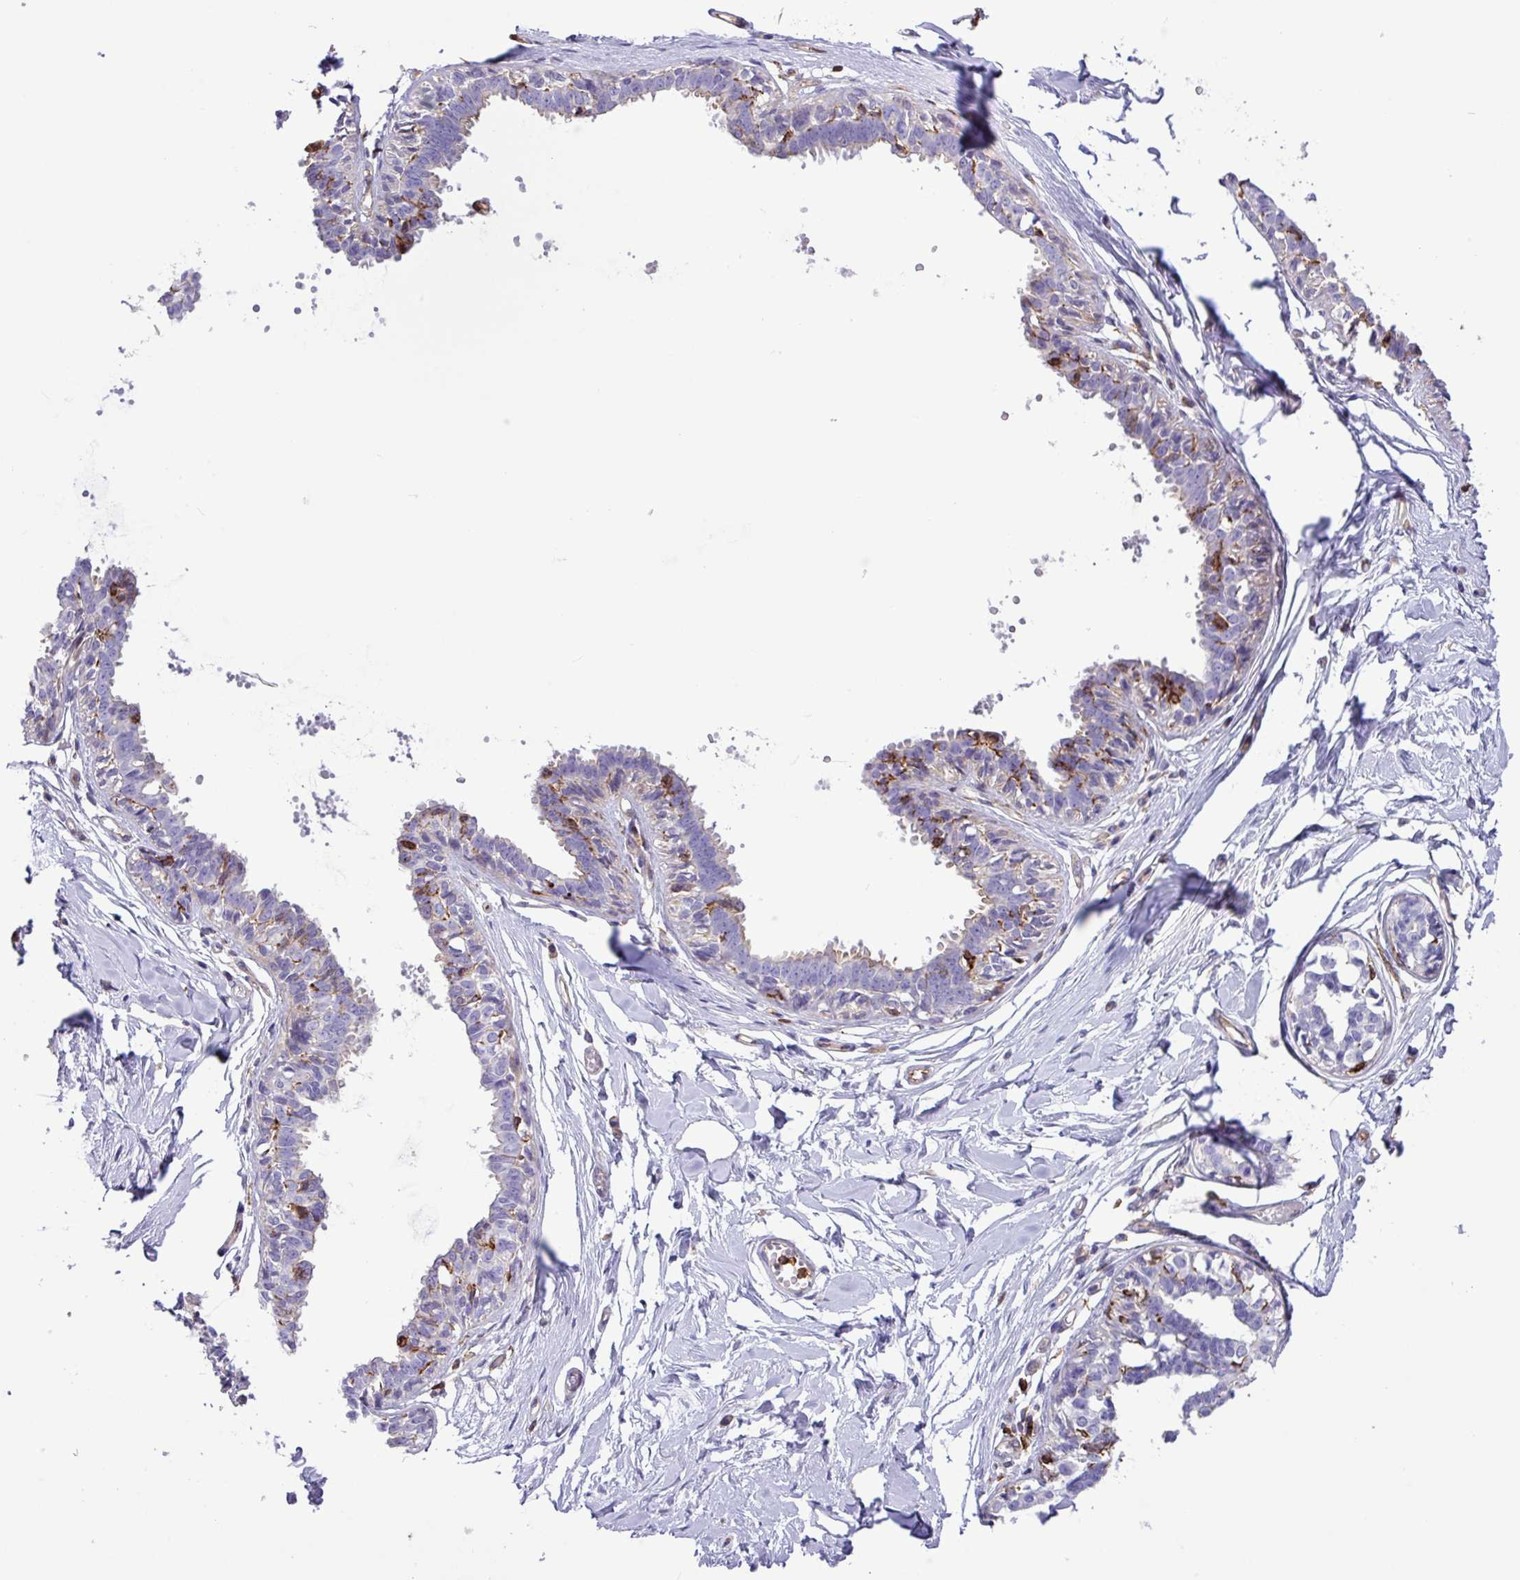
{"staining": {"intensity": "negative", "quantity": "none", "location": "none"}, "tissue": "breast", "cell_type": "Adipocytes", "image_type": "normal", "snomed": [{"axis": "morphology", "description": "Normal tissue, NOS"}, {"axis": "topography", "description": "Breast"}], "caption": "A high-resolution histopathology image shows immunohistochemistry (IHC) staining of benign breast, which reveals no significant expression in adipocytes.", "gene": "PPP1R18", "patient": {"sex": "female", "age": 27}}